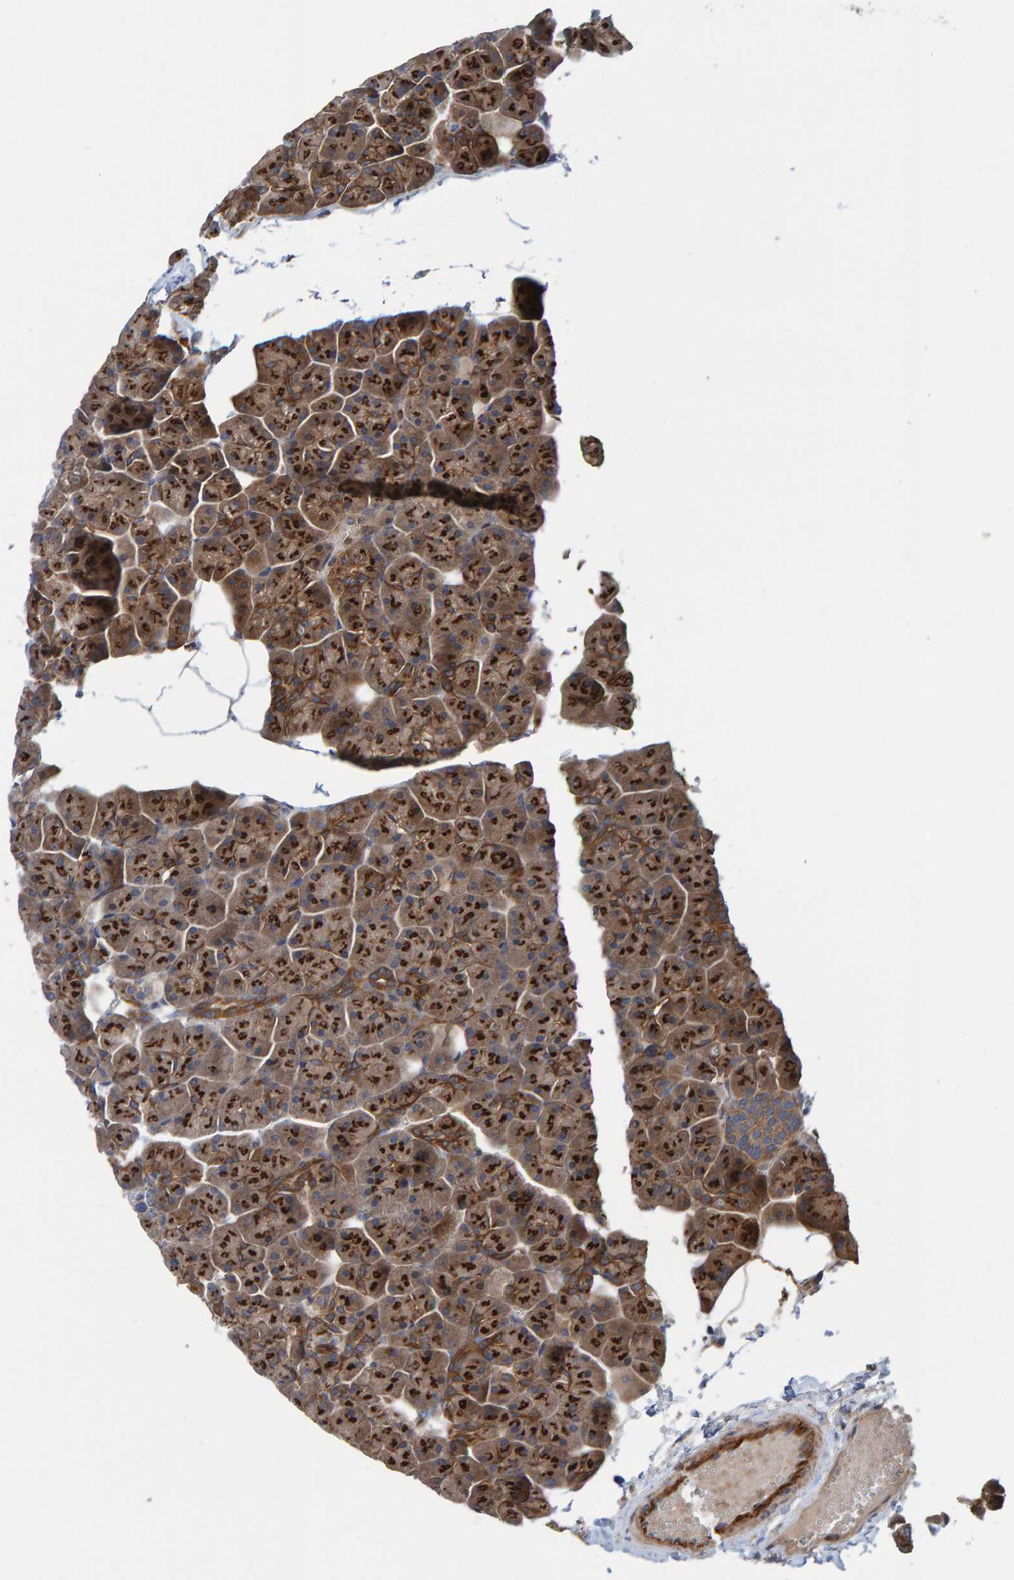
{"staining": {"intensity": "strong", "quantity": ">75%", "location": "cytoplasmic/membranous"}, "tissue": "pancreas", "cell_type": "Exocrine glandular cells", "image_type": "normal", "snomed": [{"axis": "morphology", "description": "Normal tissue, NOS"}, {"axis": "topography", "description": "Pancreas"}], "caption": "Protein positivity by immunohistochemistry demonstrates strong cytoplasmic/membranous expression in about >75% of exocrine glandular cells in normal pancreas. (DAB IHC with brightfield microscopy, high magnification).", "gene": "KIAA0753", "patient": {"sex": "male", "age": 35}}